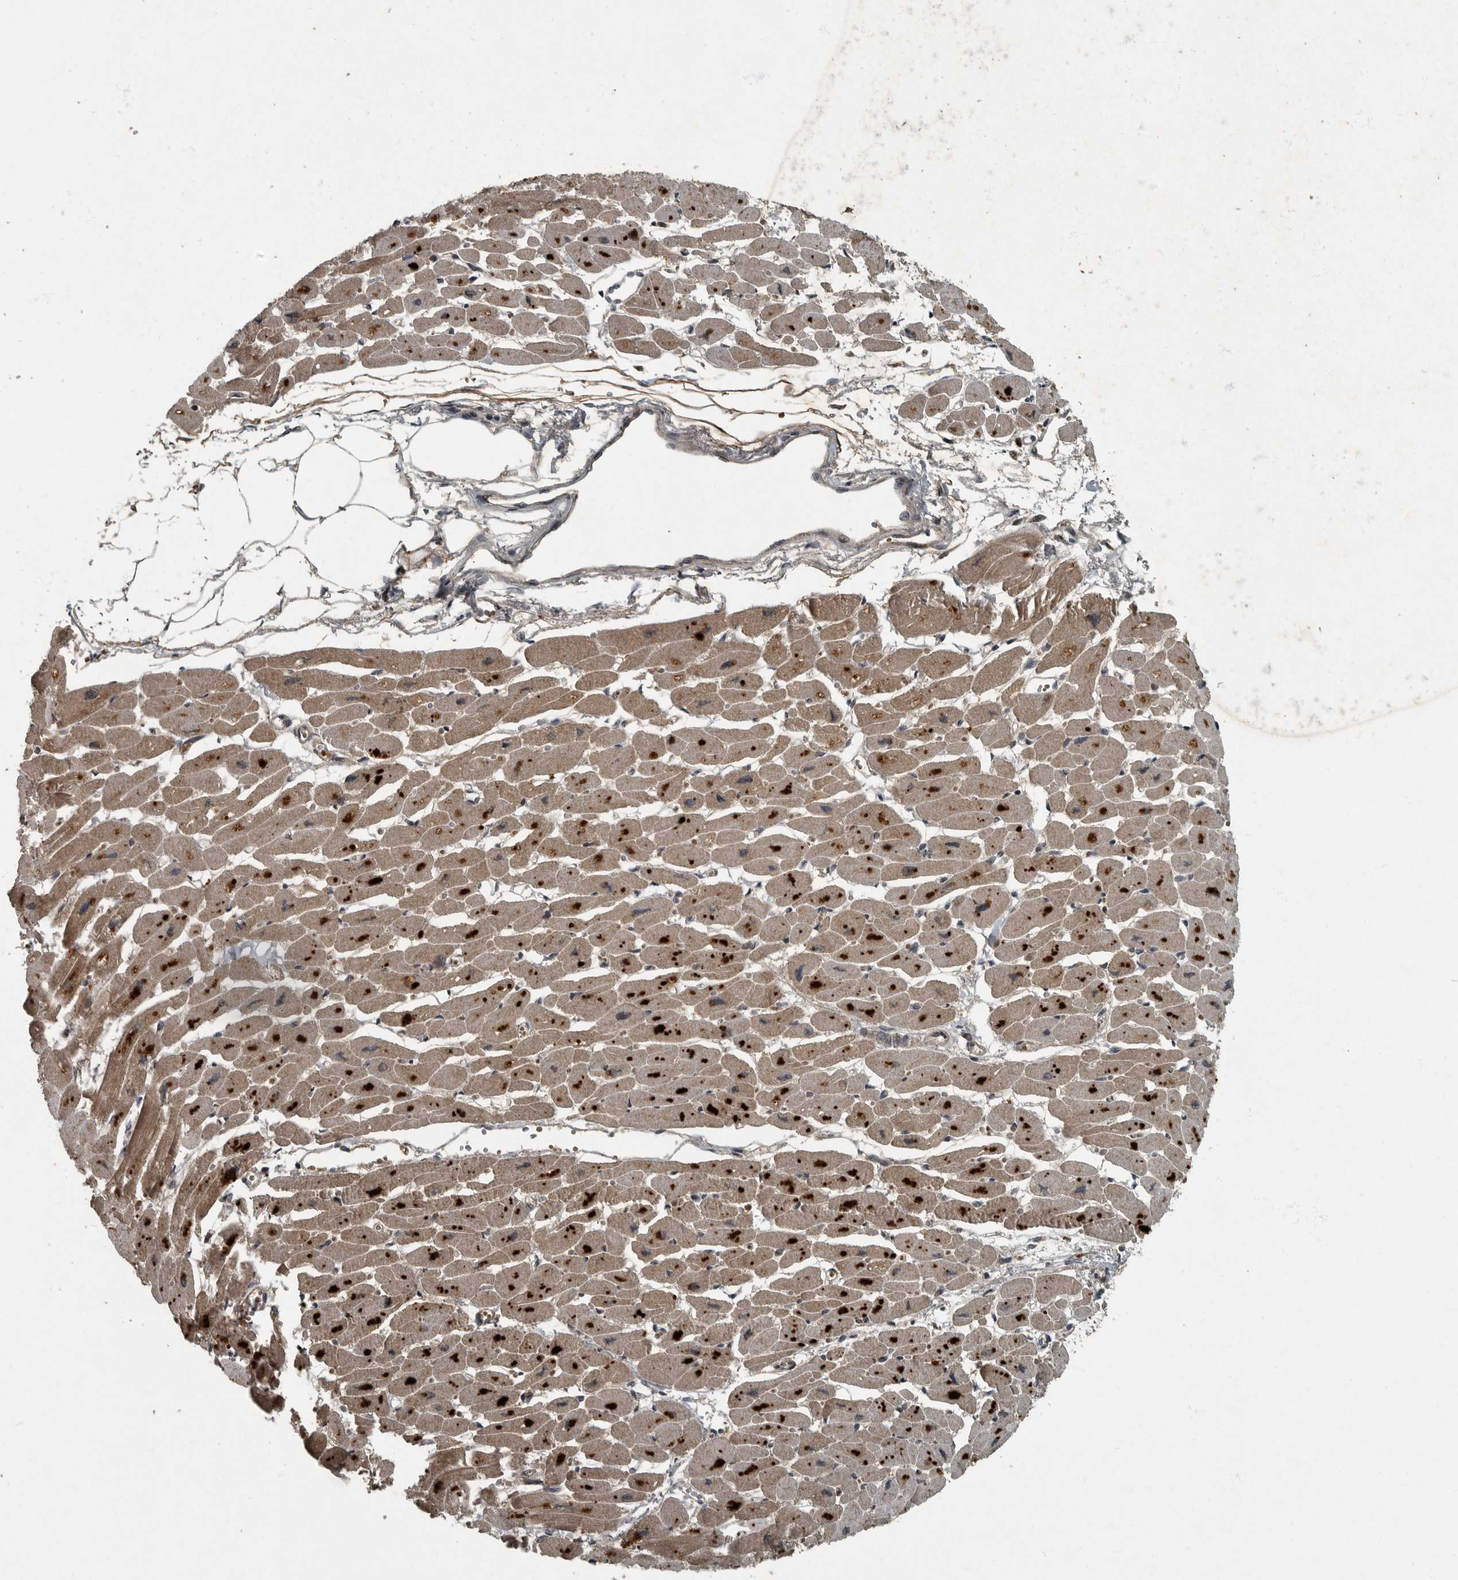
{"staining": {"intensity": "weak", "quantity": ">75%", "location": "cytoplasmic/membranous"}, "tissue": "heart muscle", "cell_type": "Cardiomyocytes", "image_type": "normal", "snomed": [{"axis": "morphology", "description": "Normal tissue, NOS"}, {"axis": "topography", "description": "Heart"}], "caption": "IHC of unremarkable human heart muscle shows low levels of weak cytoplasmic/membranous positivity in about >75% of cardiomyocytes. (DAB IHC with brightfield microscopy, high magnification).", "gene": "FOXO1", "patient": {"sex": "female", "age": 54}}